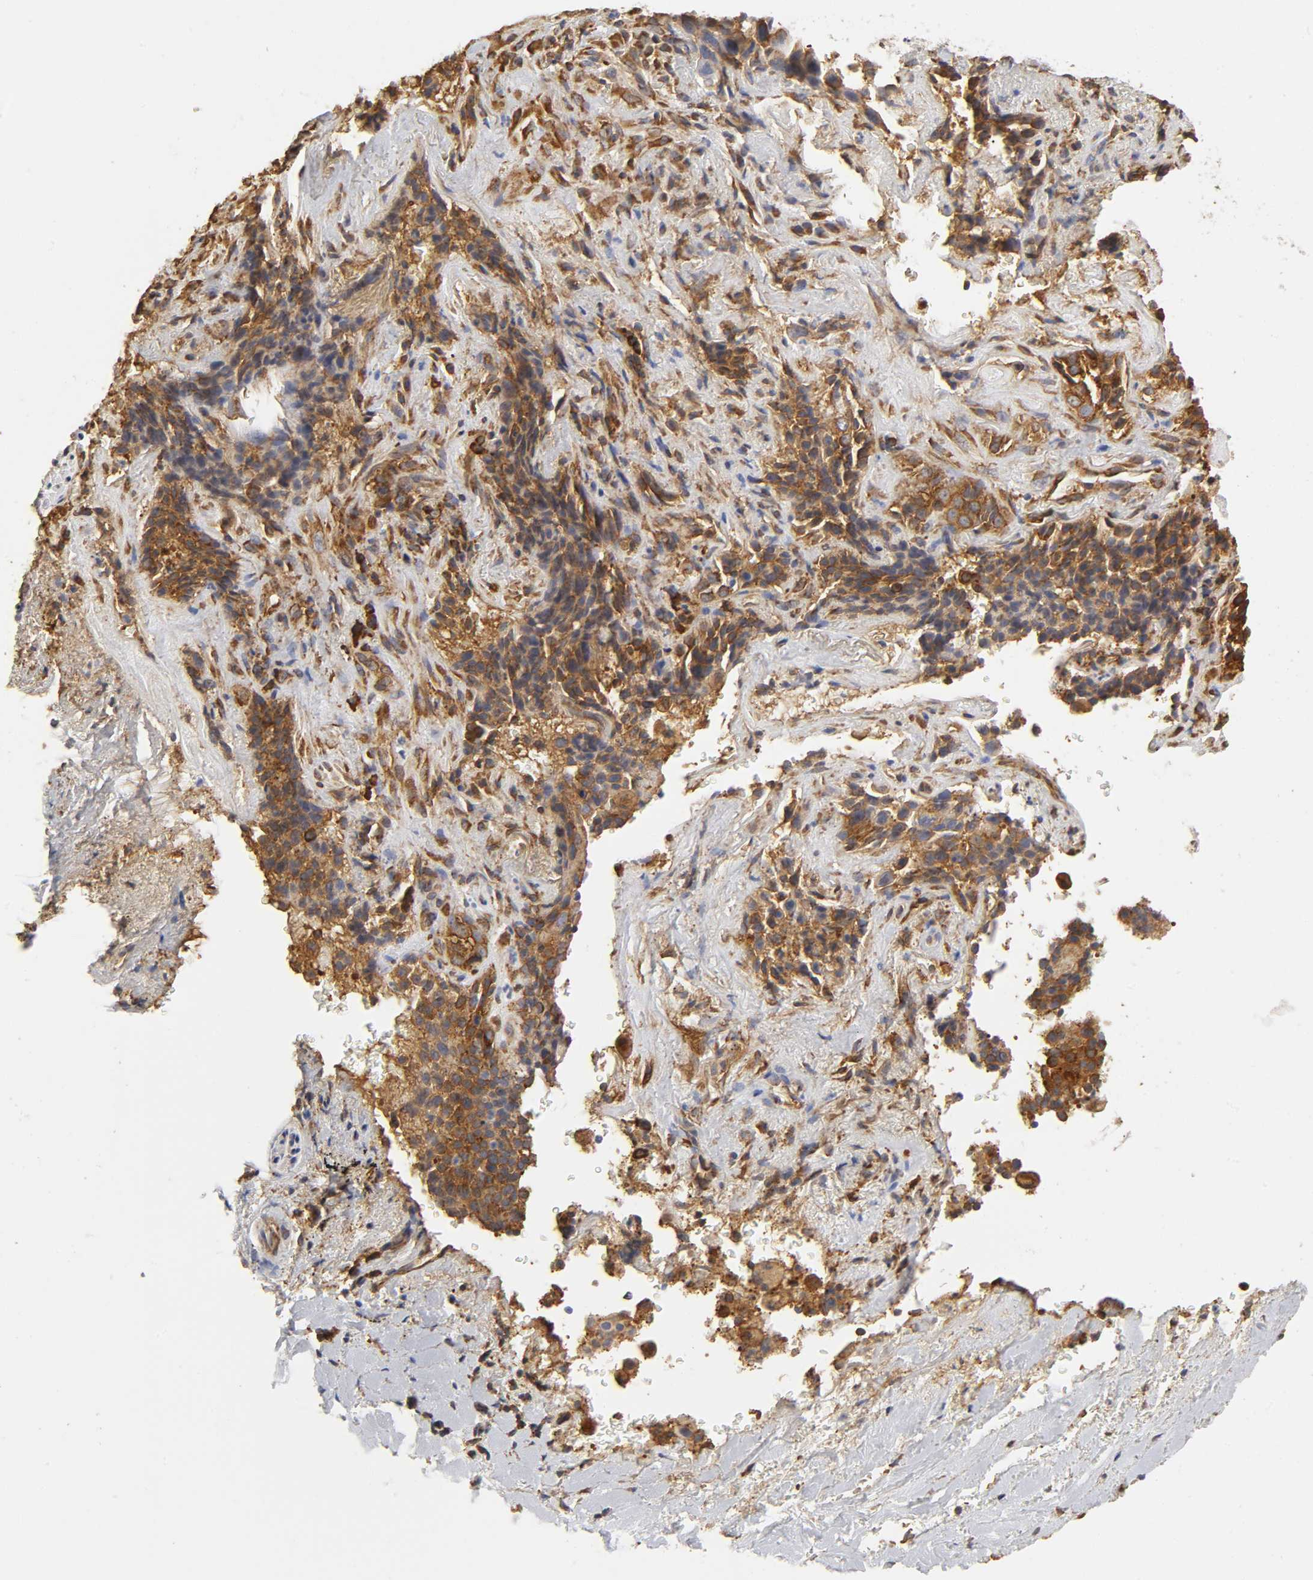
{"staining": {"intensity": "strong", "quantity": ">75%", "location": "cytoplasmic/membranous"}, "tissue": "lung cancer", "cell_type": "Tumor cells", "image_type": "cancer", "snomed": [{"axis": "morphology", "description": "Squamous cell carcinoma, NOS"}, {"axis": "topography", "description": "Lung"}], "caption": "Protein expression analysis of human squamous cell carcinoma (lung) reveals strong cytoplasmic/membranous positivity in approximately >75% of tumor cells. The staining was performed using DAB (3,3'-diaminobenzidine) to visualize the protein expression in brown, while the nuclei were stained in blue with hematoxylin (Magnification: 20x).", "gene": "RPL14", "patient": {"sex": "male", "age": 54}}